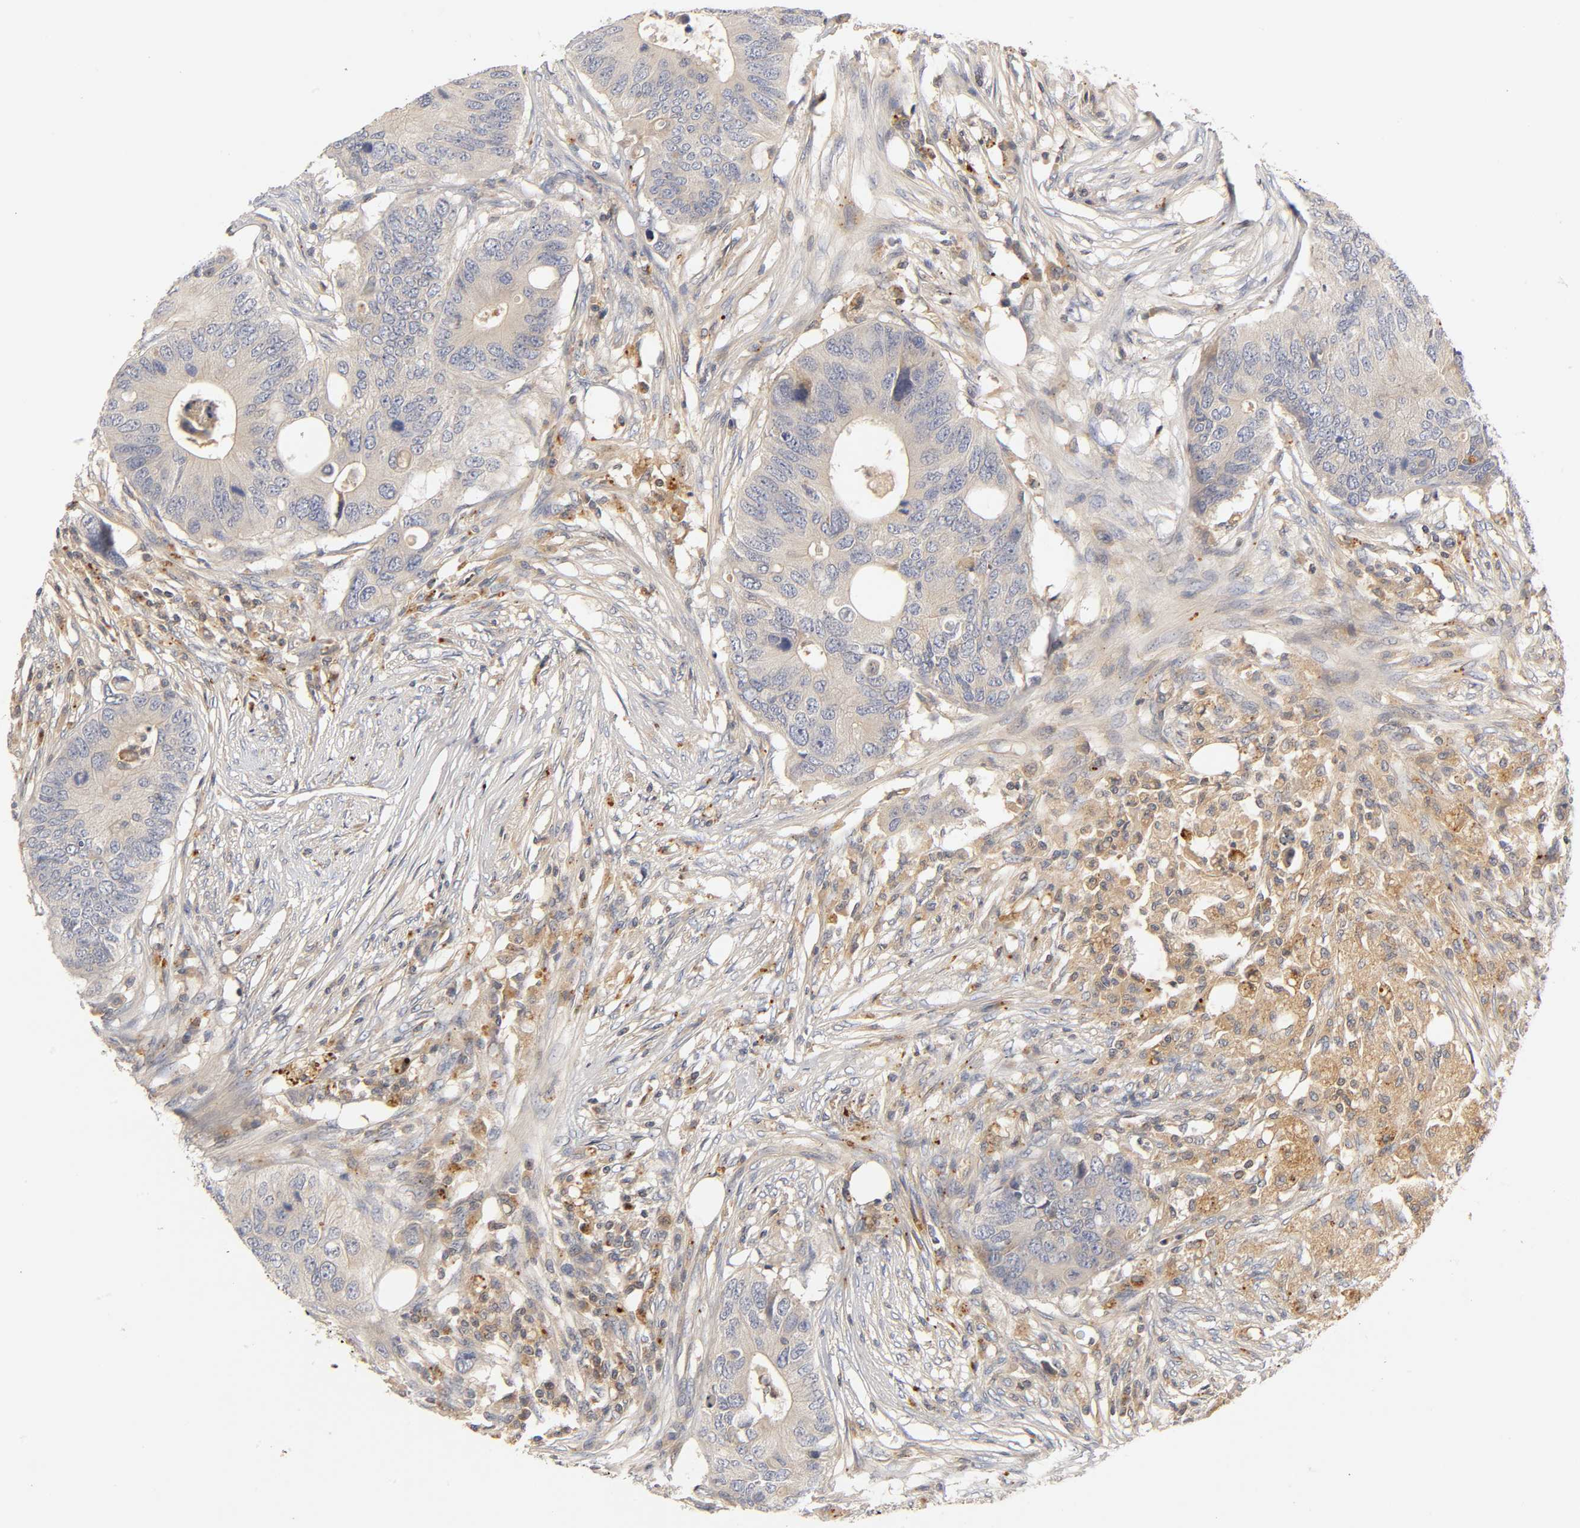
{"staining": {"intensity": "weak", "quantity": "25%-75%", "location": "cytoplasmic/membranous"}, "tissue": "colorectal cancer", "cell_type": "Tumor cells", "image_type": "cancer", "snomed": [{"axis": "morphology", "description": "Adenocarcinoma, NOS"}, {"axis": "topography", "description": "Colon"}], "caption": "Brown immunohistochemical staining in human adenocarcinoma (colorectal) reveals weak cytoplasmic/membranous staining in approximately 25%-75% of tumor cells. (DAB IHC with brightfield microscopy, high magnification).", "gene": "RHOA", "patient": {"sex": "male", "age": 71}}